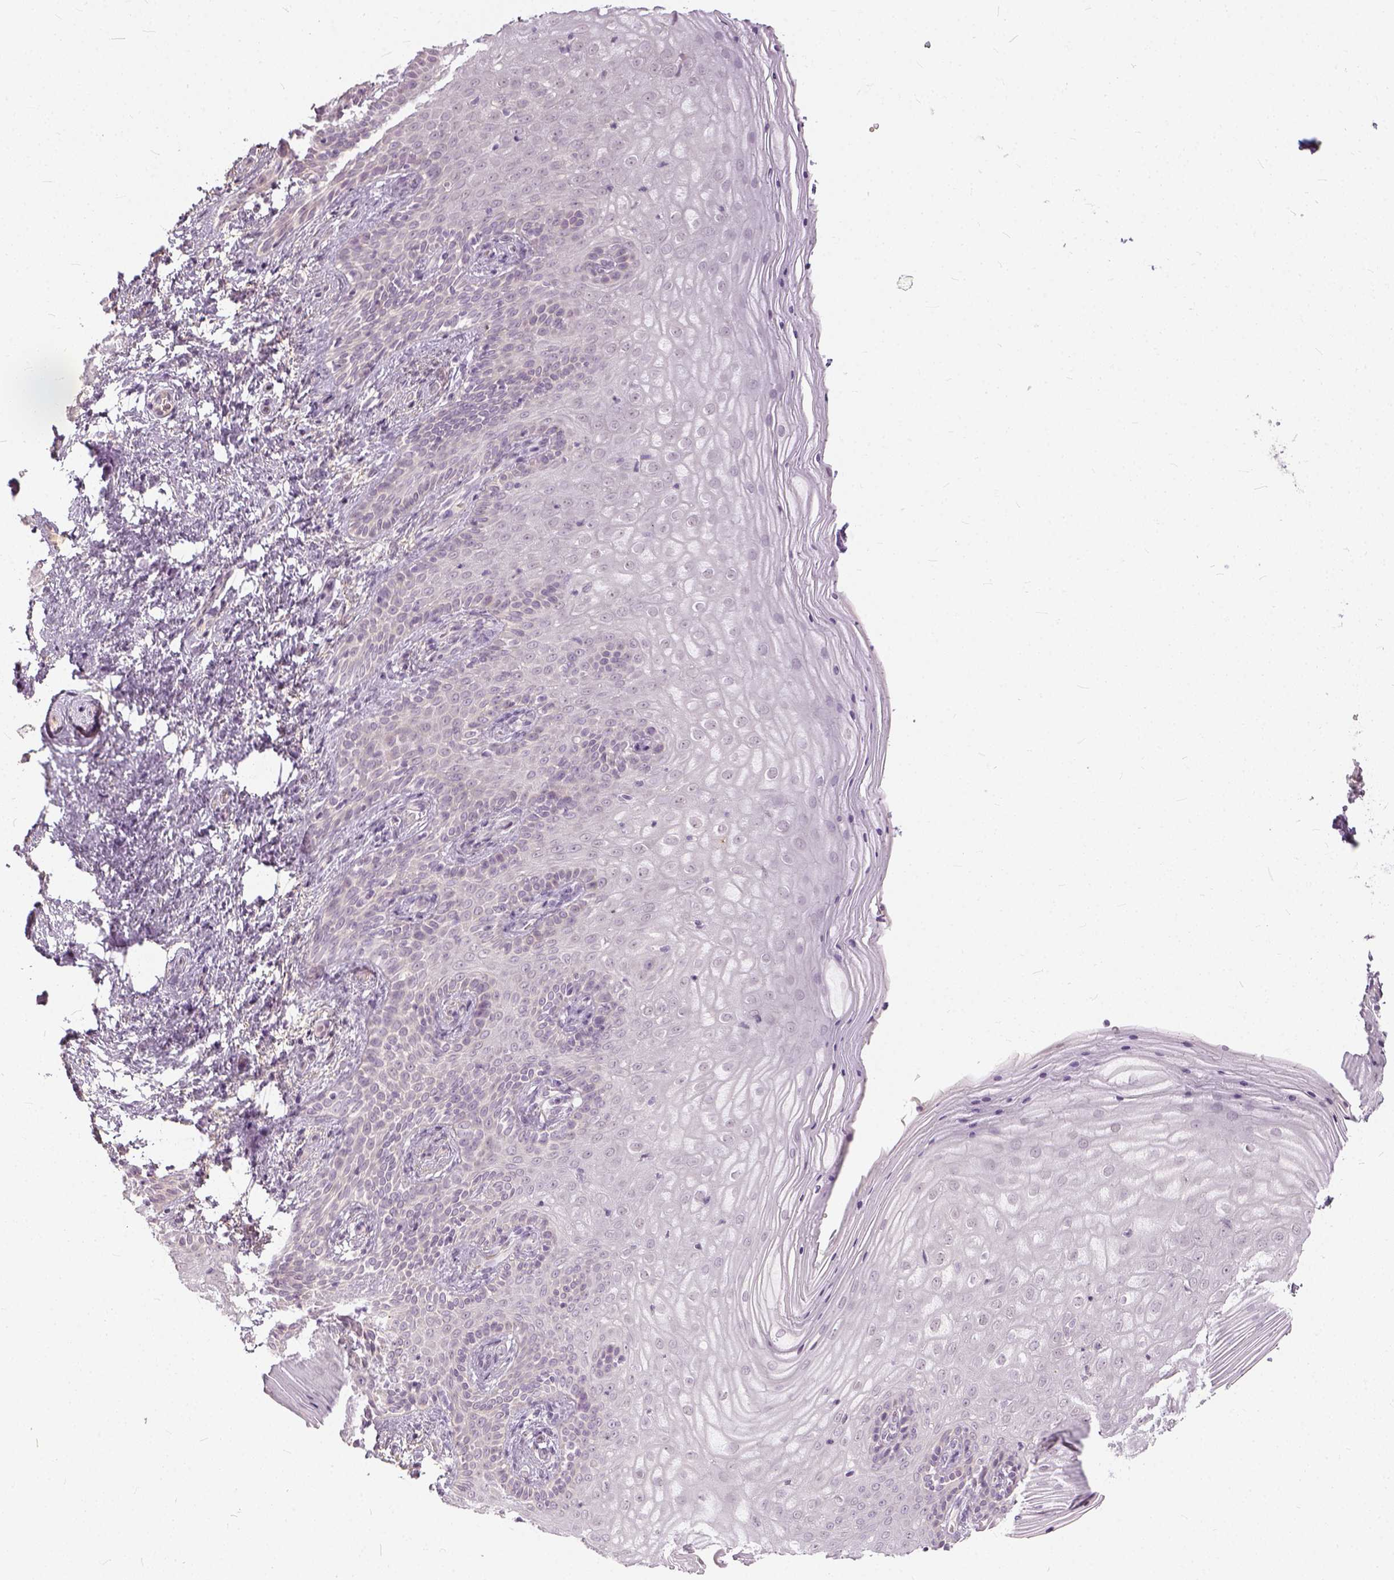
{"staining": {"intensity": "negative", "quantity": "none", "location": "none"}, "tissue": "vagina", "cell_type": "Squamous epithelial cells", "image_type": "normal", "snomed": [{"axis": "morphology", "description": "Normal tissue, NOS"}, {"axis": "topography", "description": "Vagina"}], "caption": "This is an immunohistochemistry image of unremarkable human vagina. There is no staining in squamous epithelial cells.", "gene": "ANO2", "patient": {"sex": "female", "age": 45}}